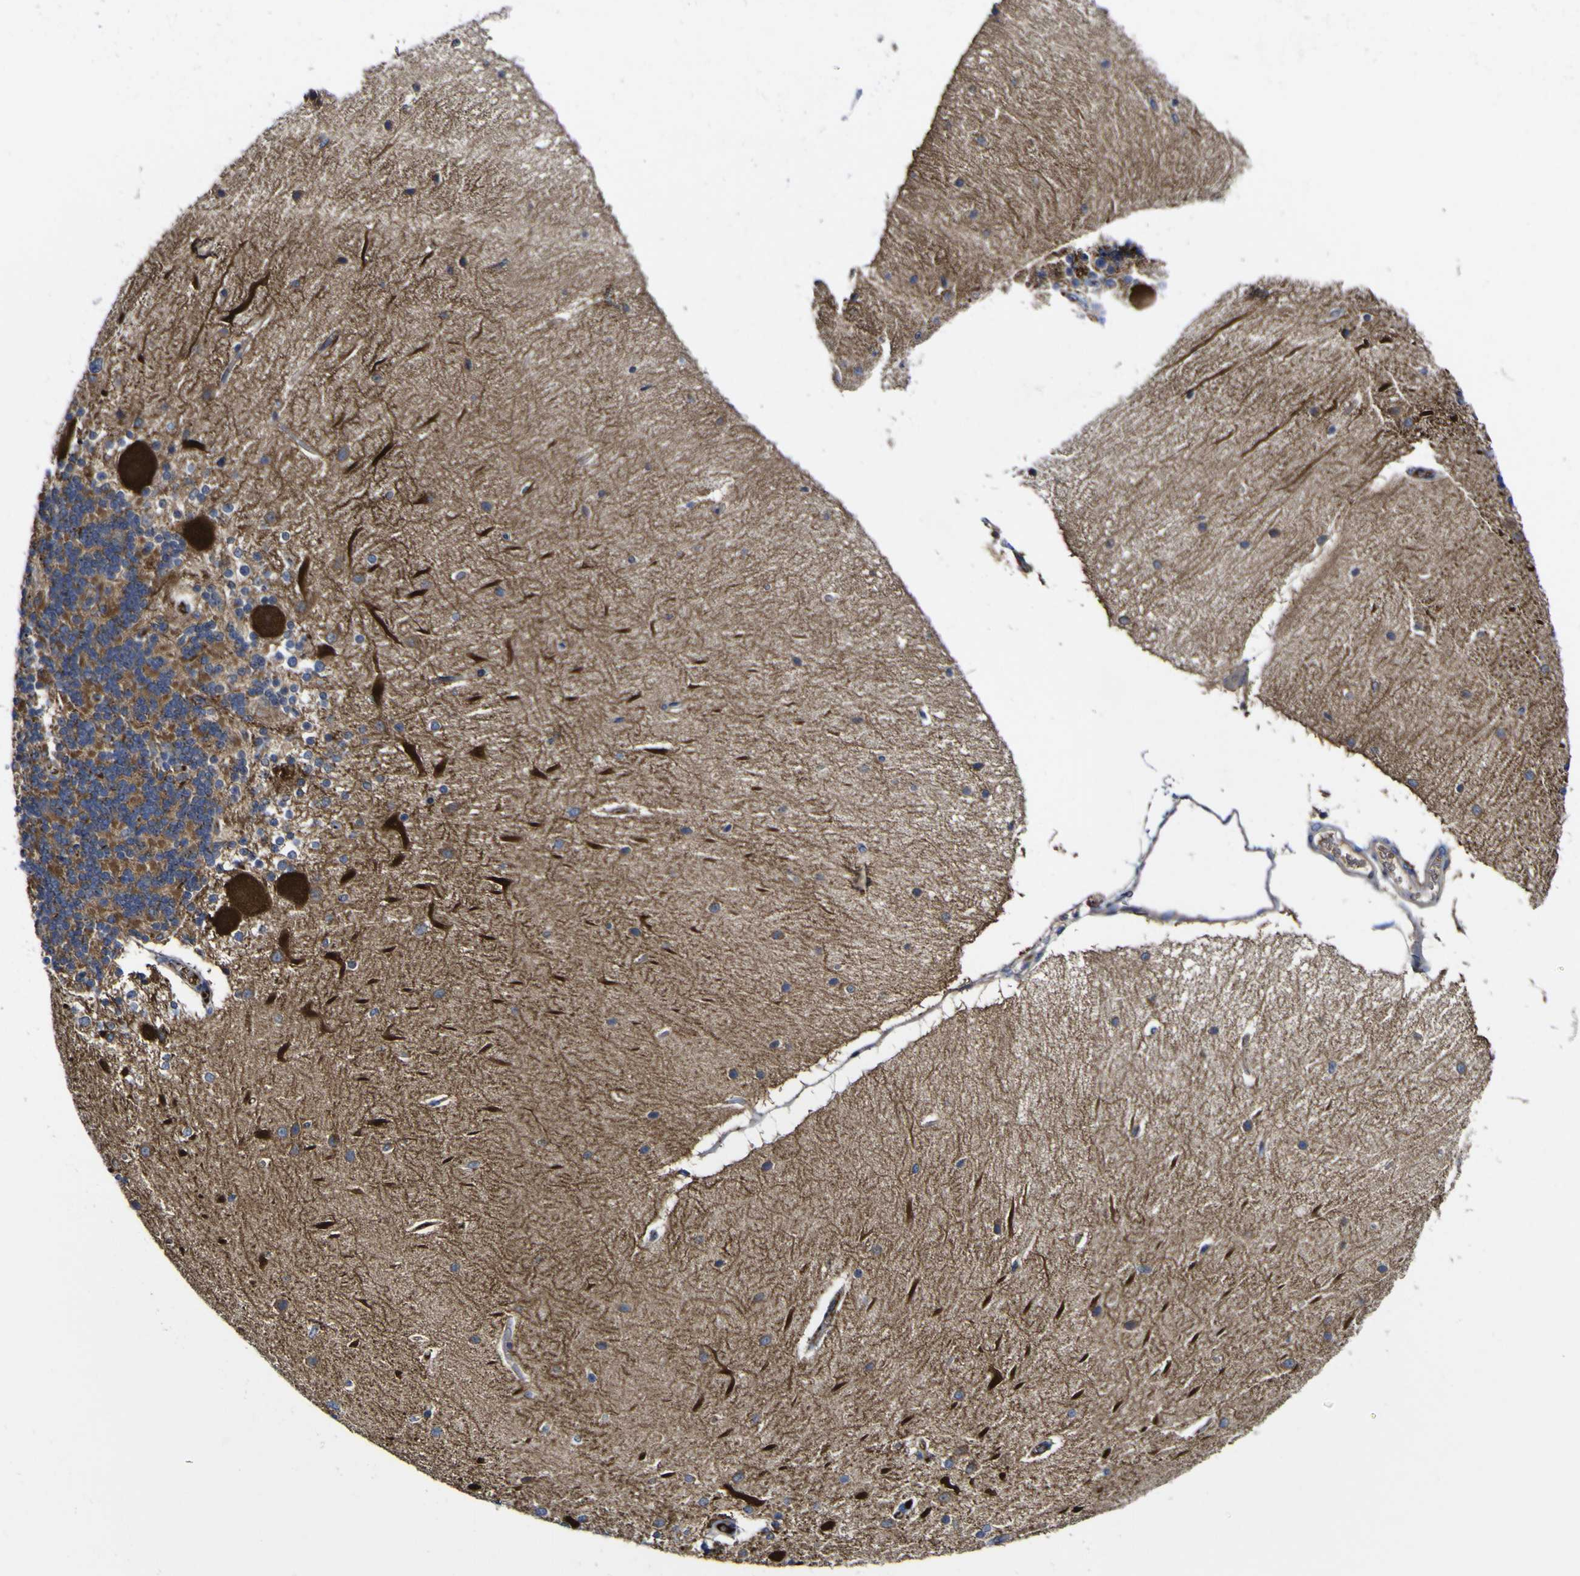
{"staining": {"intensity": "moderate", "quantity": ">75%", "location": "cytoplasmic/membranous"}, "tissue": "cerebellum", "cell_type": "Cells in granular layer", "image_type": "normal", "snomed": [{"axis": "morphology", "description": "Normal tissue, NOS"}, {"axis": "topography", "description": "Cerebellum"}], "caption": "Protein analysis of normal cerebellum reveals moderate cytoplasmic/membranous expression in approximately >75% of cells in granular layer.", "gene": "CCDC90B", "patient": {"sex": "female", "age": 54}}